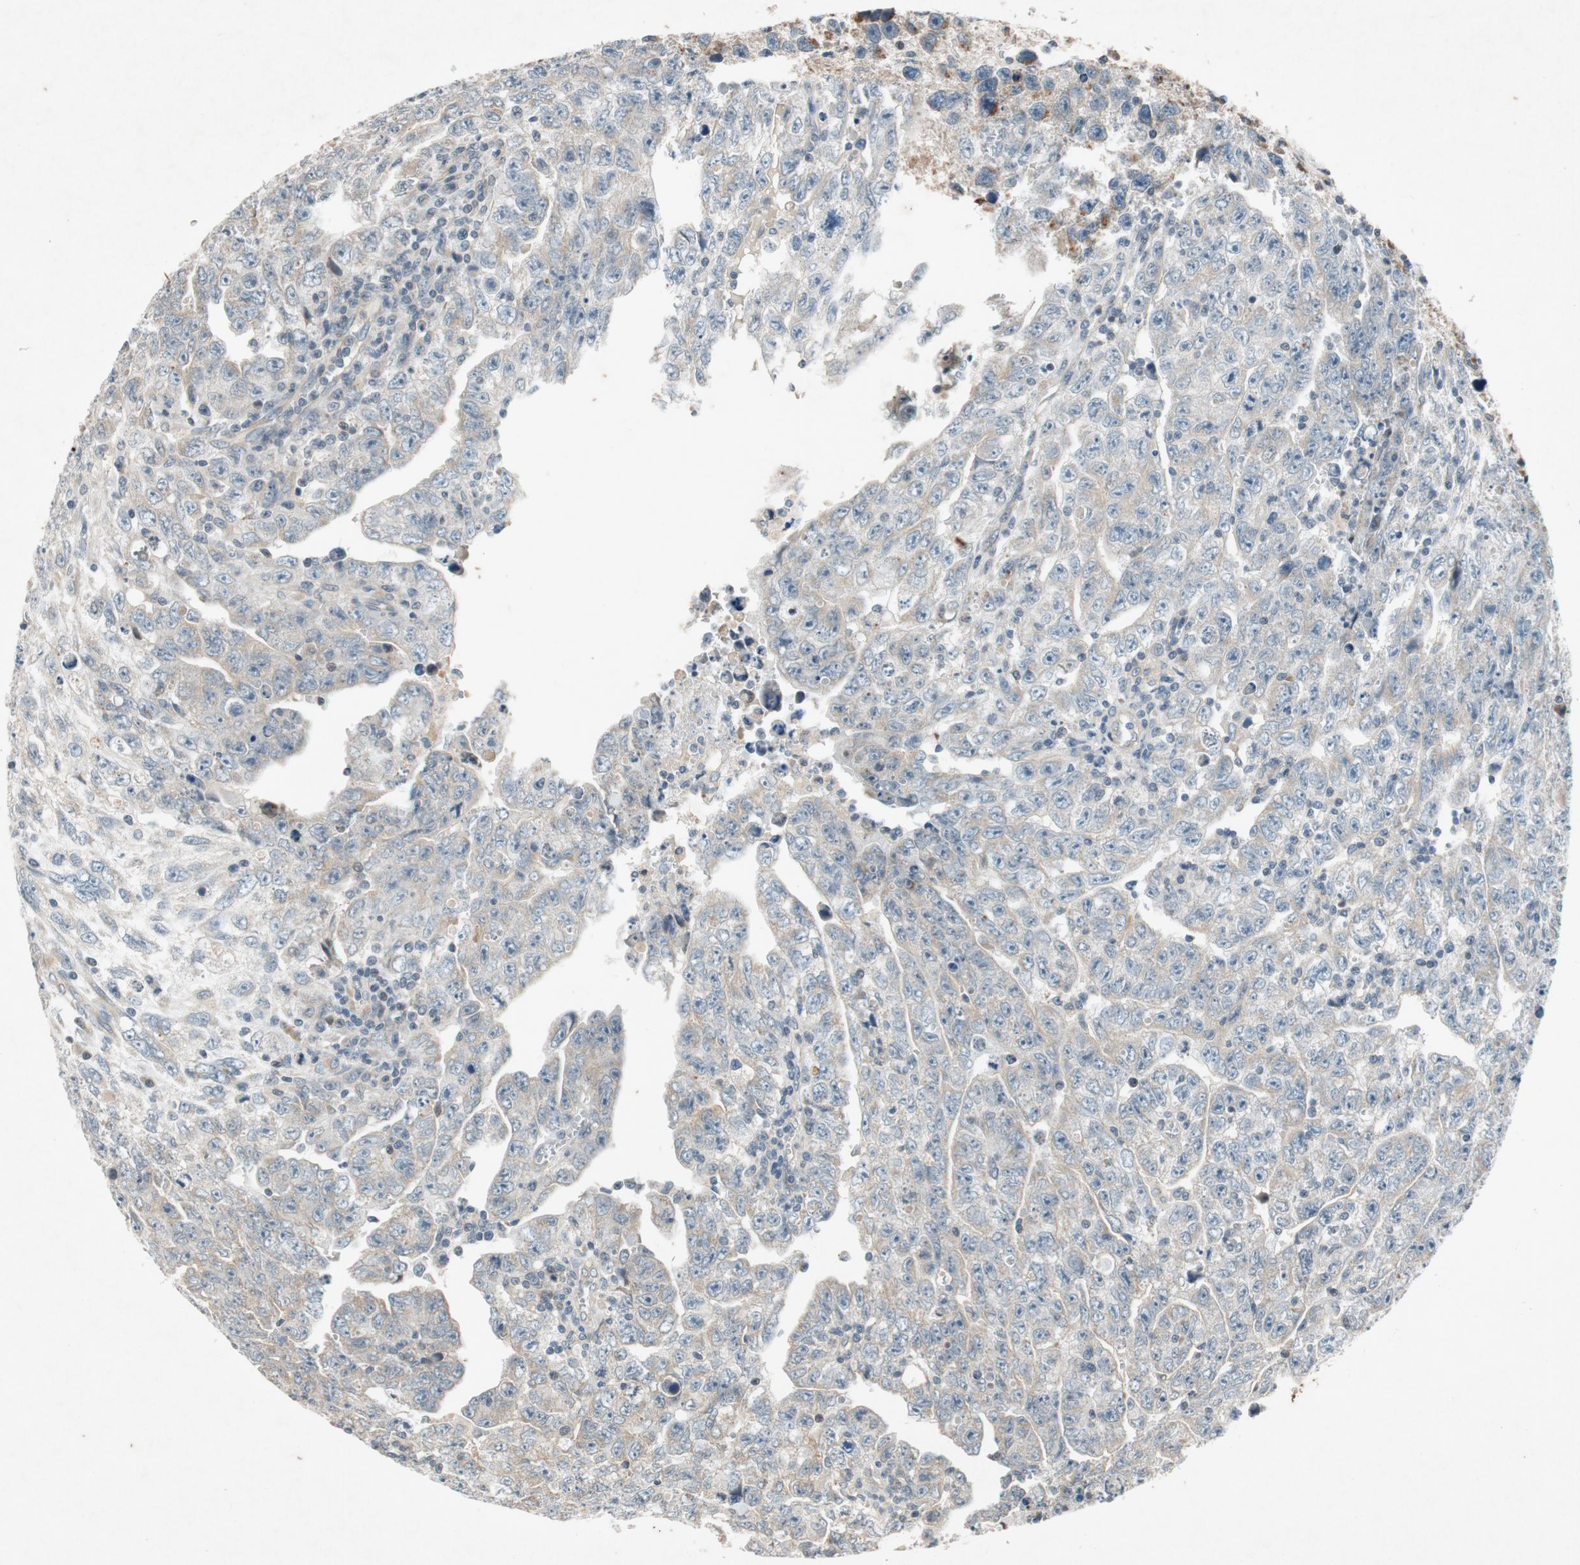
{"staining": {"intensity": "weak", "quantity": ">75%", "location": "cytoplasmic/membranous"}, "tissue": "testis cancer", "cell_type": "Tumor cells", "image_type": "cancer", "snomed": [{"axis": "morphology", "description": "Carcinoma, Embryonal, NOS"}, {"axis": "topography", "description": "Testis"}], "caption": "Immunohistochemical staining of testis embryonal carcinoma shows weak cytoplasmic/membranous protein staining in about >75% of tumor cells.", "gene": "ATP2C1", "patient": {"sex": "male", "age": 28}}